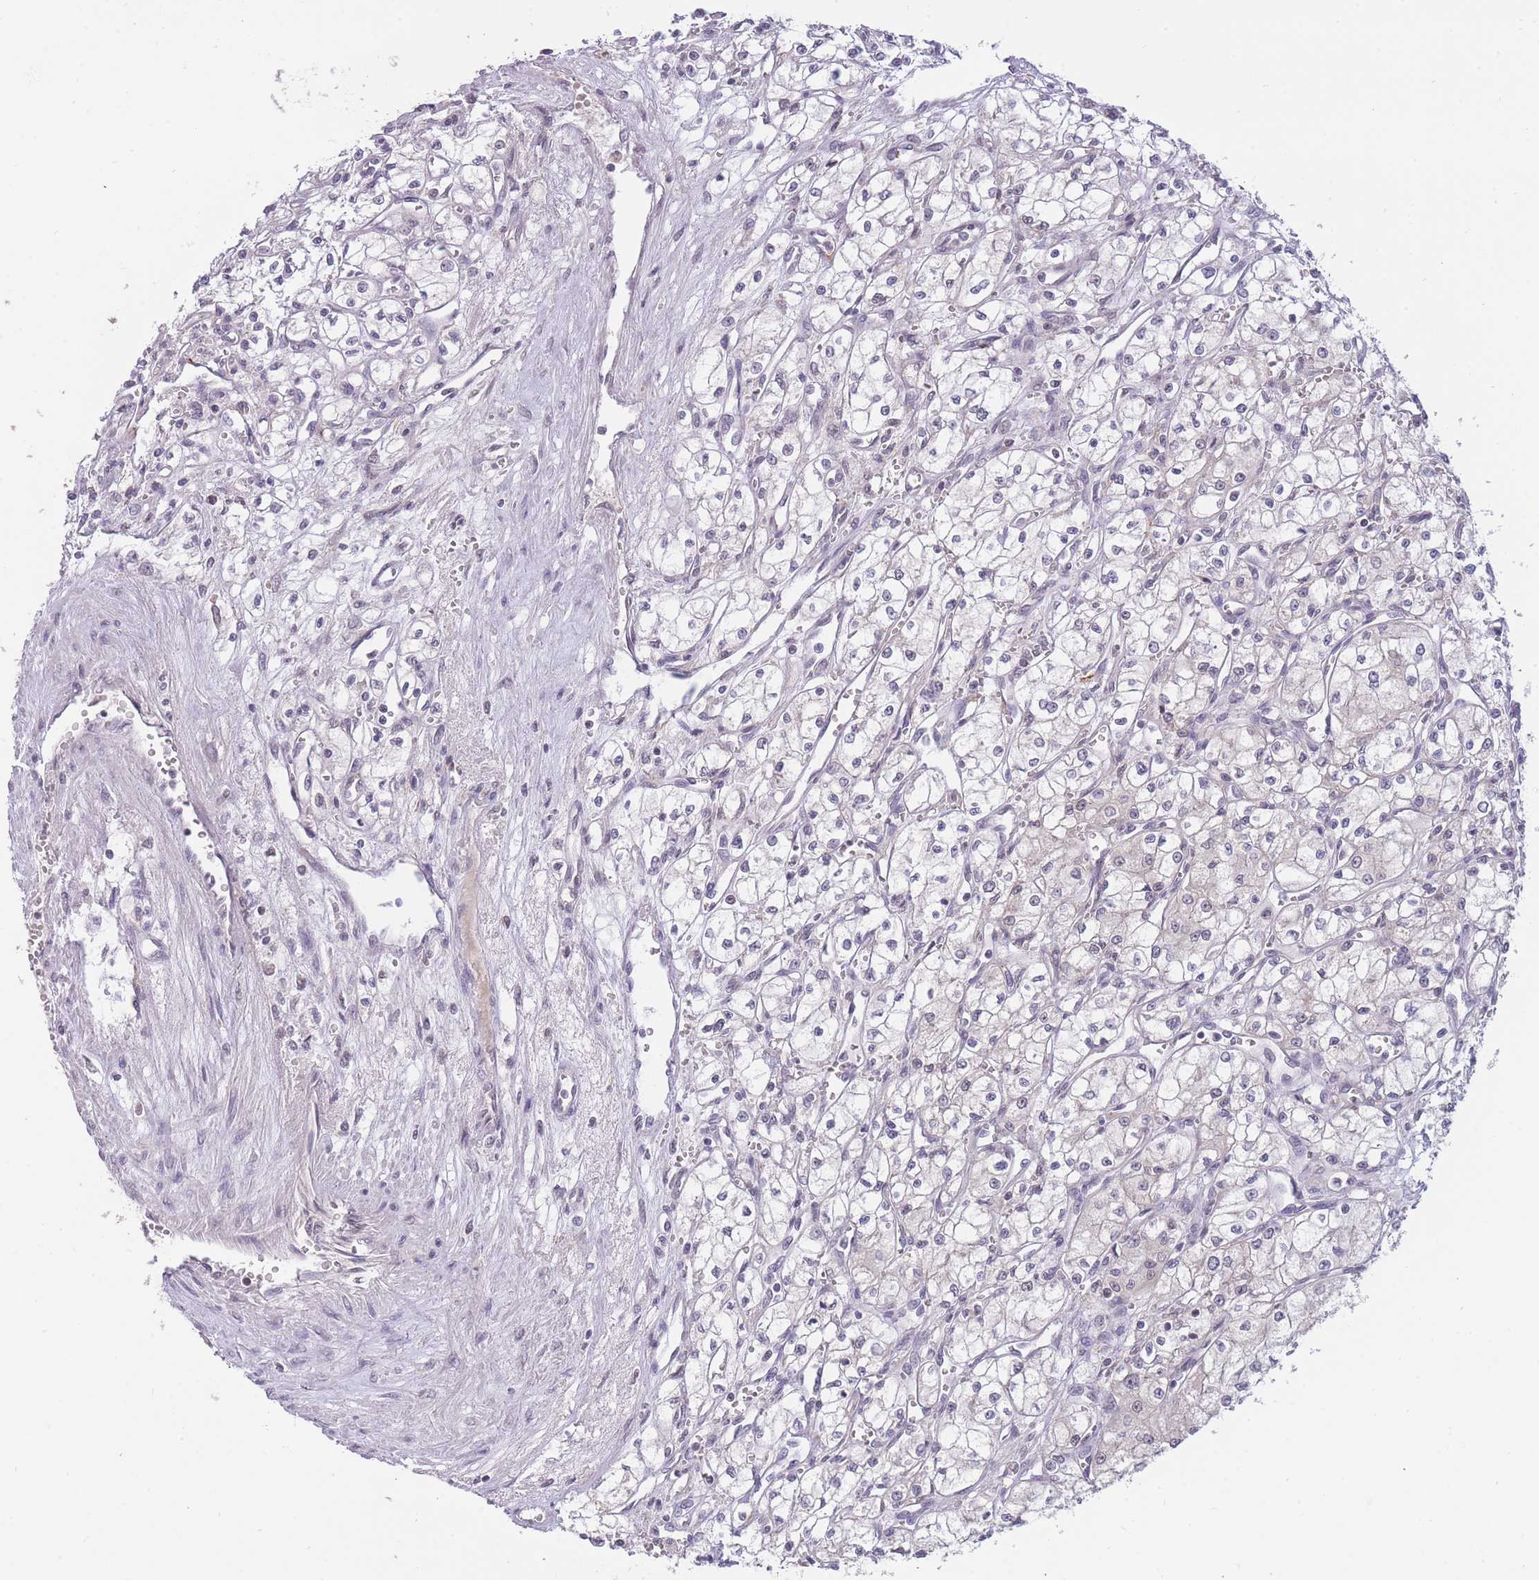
{"staining": {"intensity": "negative", "quantity": "none", "location": "none"}, "tissue": "renal cancer", "cell_type": "Tumor cells", "image_type": "cancer", "snomed": [{"axis": "morphology", "description": "Adenocarcinoma, NOS"}, {"axis": "topography", "description": "Kidney"}], "caption": "An immunohistochemistry micrograph of adenocarcinoma (renal) is shown. There is no staining in tumor cells of adenocarcinoma (renal).", "gene": "GOLGA6L25", "patient": {"sex": "male", "age": 59}}